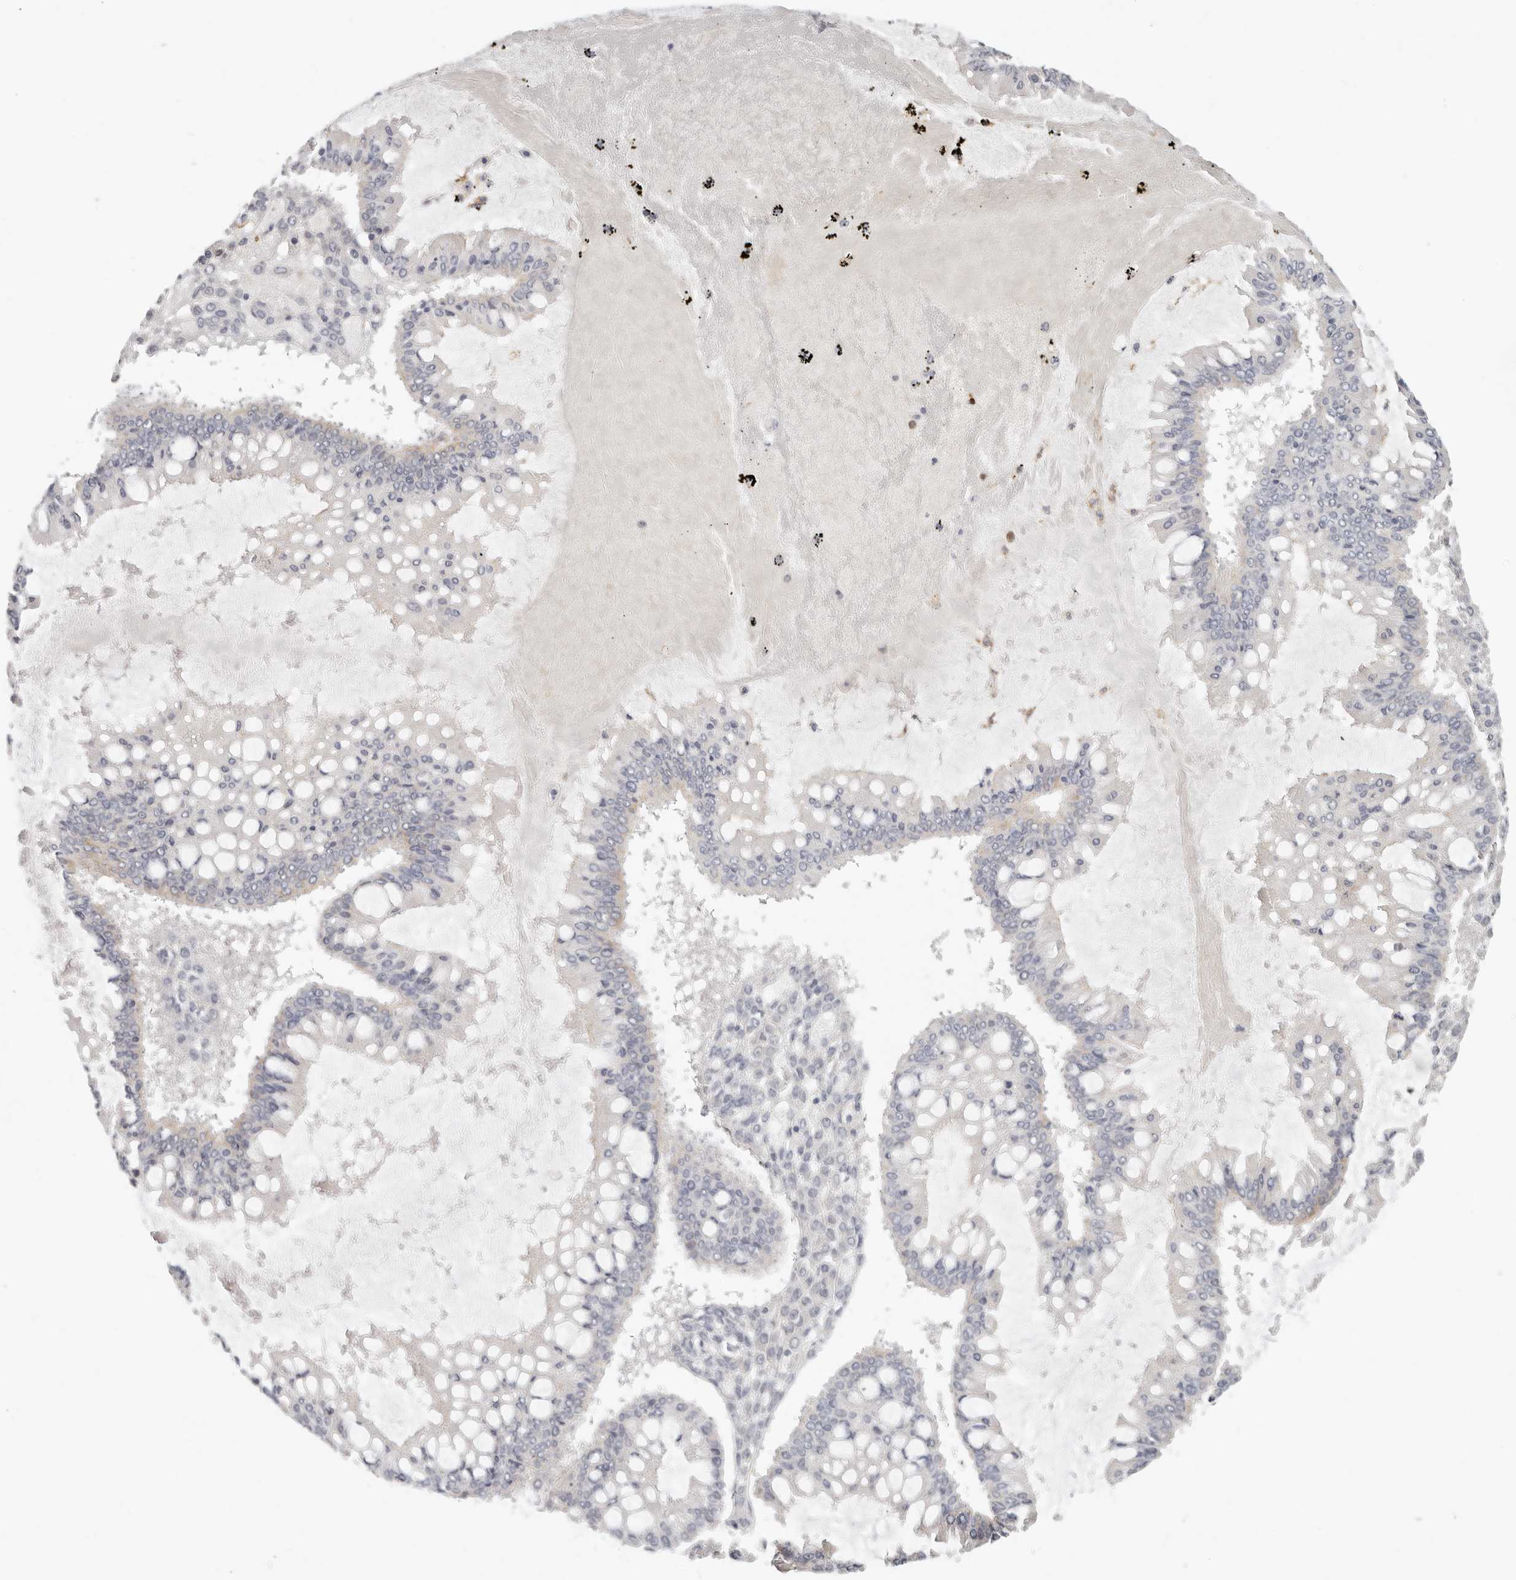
{"staining": {"intensity": "negative", "quantity": "none", "location": "none"}, "tissue": "ovarian cancer", "cell_type": "Tumor cells", "image_type": "cancer", "snomed": [{"axis": "morphology", "description": "Cystadenocarcinoma, mucinous, NOS"}, {"axis": "topography", "description": "Ovary"}], "caption": "Ovarian cancer stained for a protein using immunohistochemistry (IHC) displays no expression tumor cells.", "gene": "TMEM63B", "patient": {"sex": "female", "age": 73}}